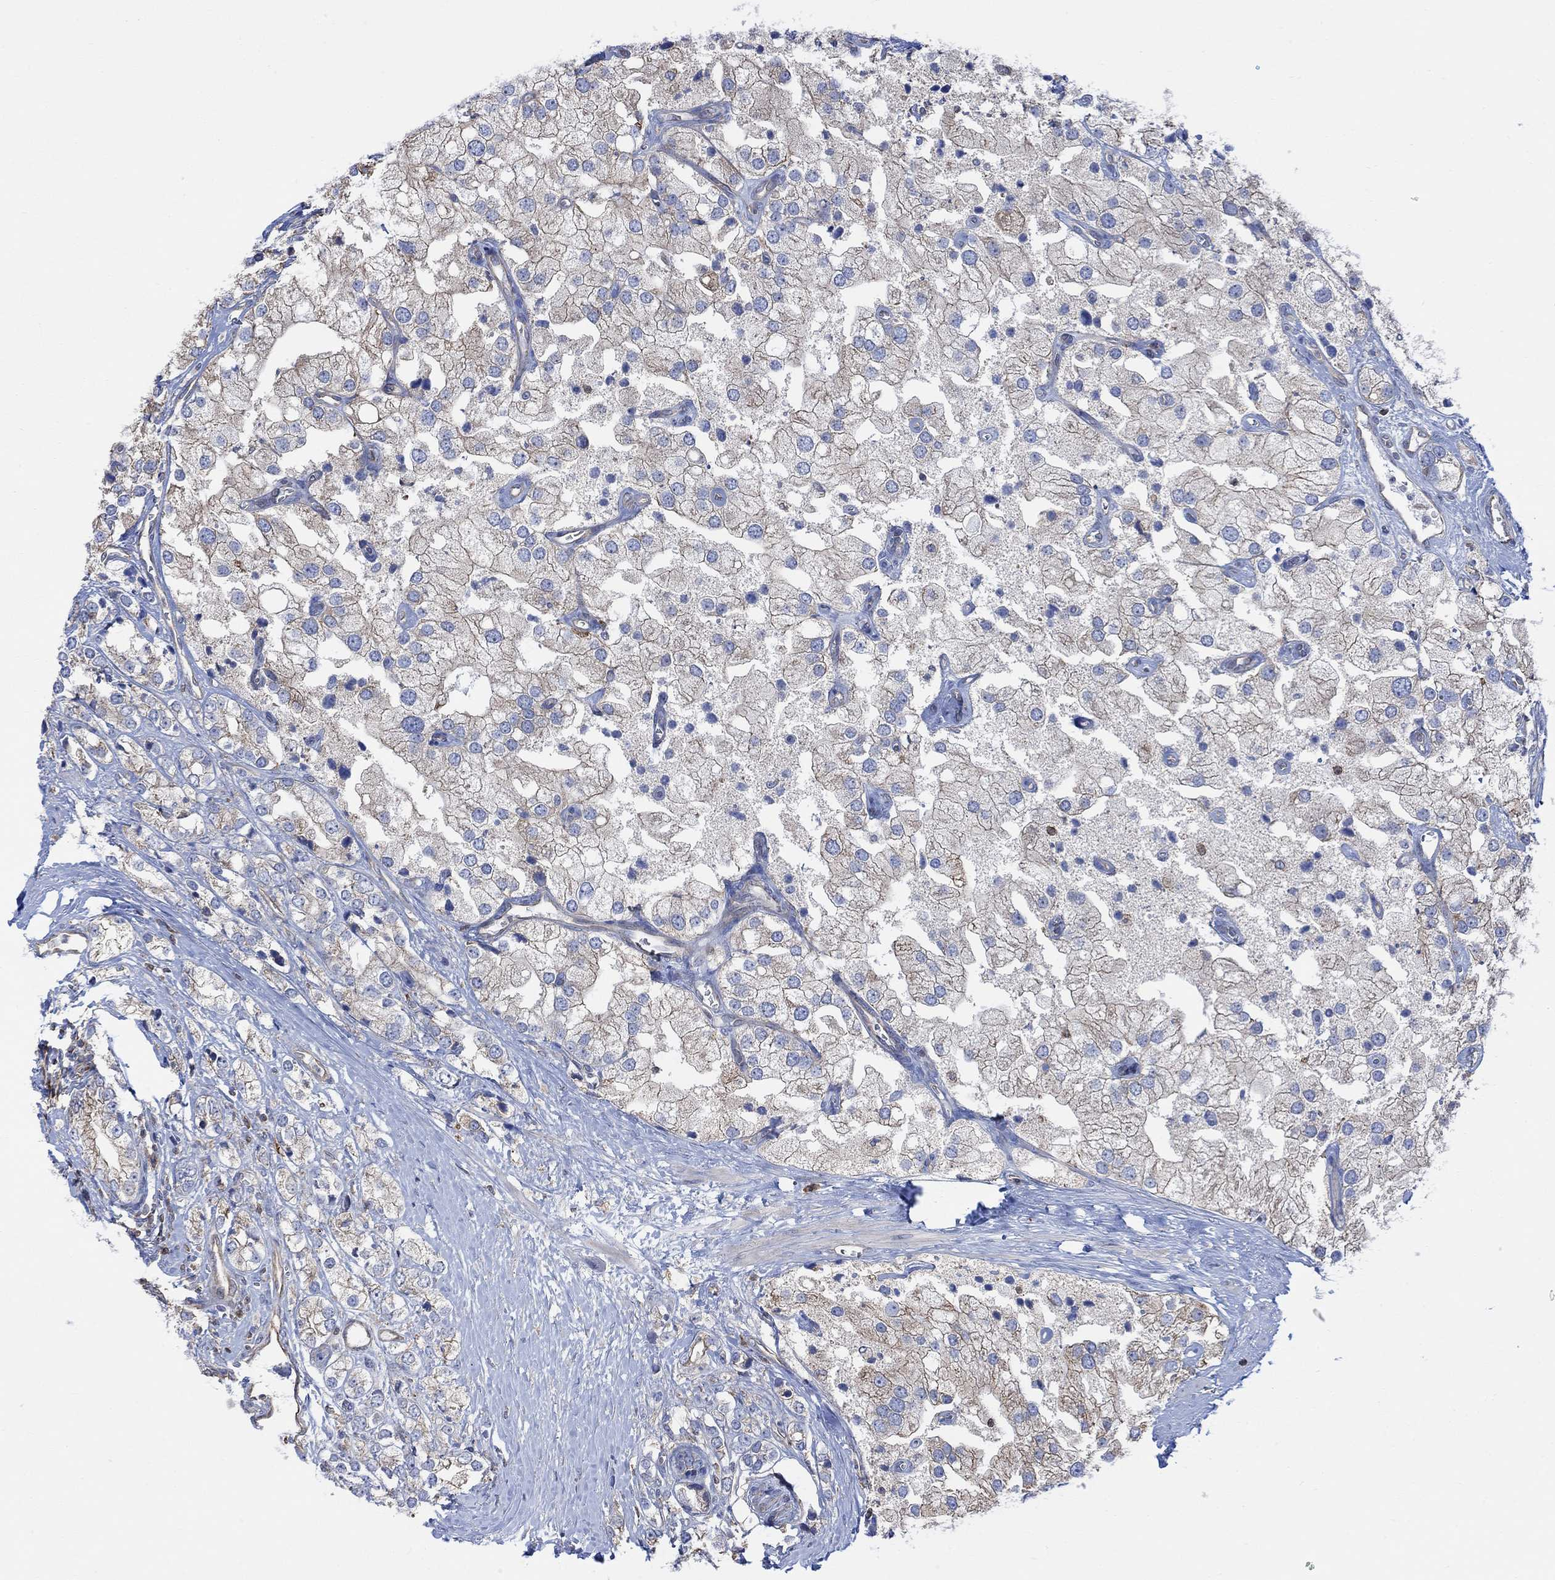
{"staining": {"intensity": "moderate", "quantity": "25%-75%", "location": "cytoplasmic/membranous"}, "tissue": "prostate cancer", "cell_type": "Tumor cells", "image_type": "cancer", "snomed": [{"axis": "morphology", "description": "Adenocarcinoma, NOS"}, {"axis": "topography", "description": "Prostate and seminal vesicle, NOS"}, {"axis": "topography", "description": "Prostate"}], "caption": "Adenocarcinoma (prostate) tissue shows moderate cytoplasmic/membranous expression in approximately 25%-75% of tumor cells, visualized by immunohistochemistry. Nuclei are stained in blue.", "gene": "GBP5", "patient": {"sex": "male", "age": 79}}